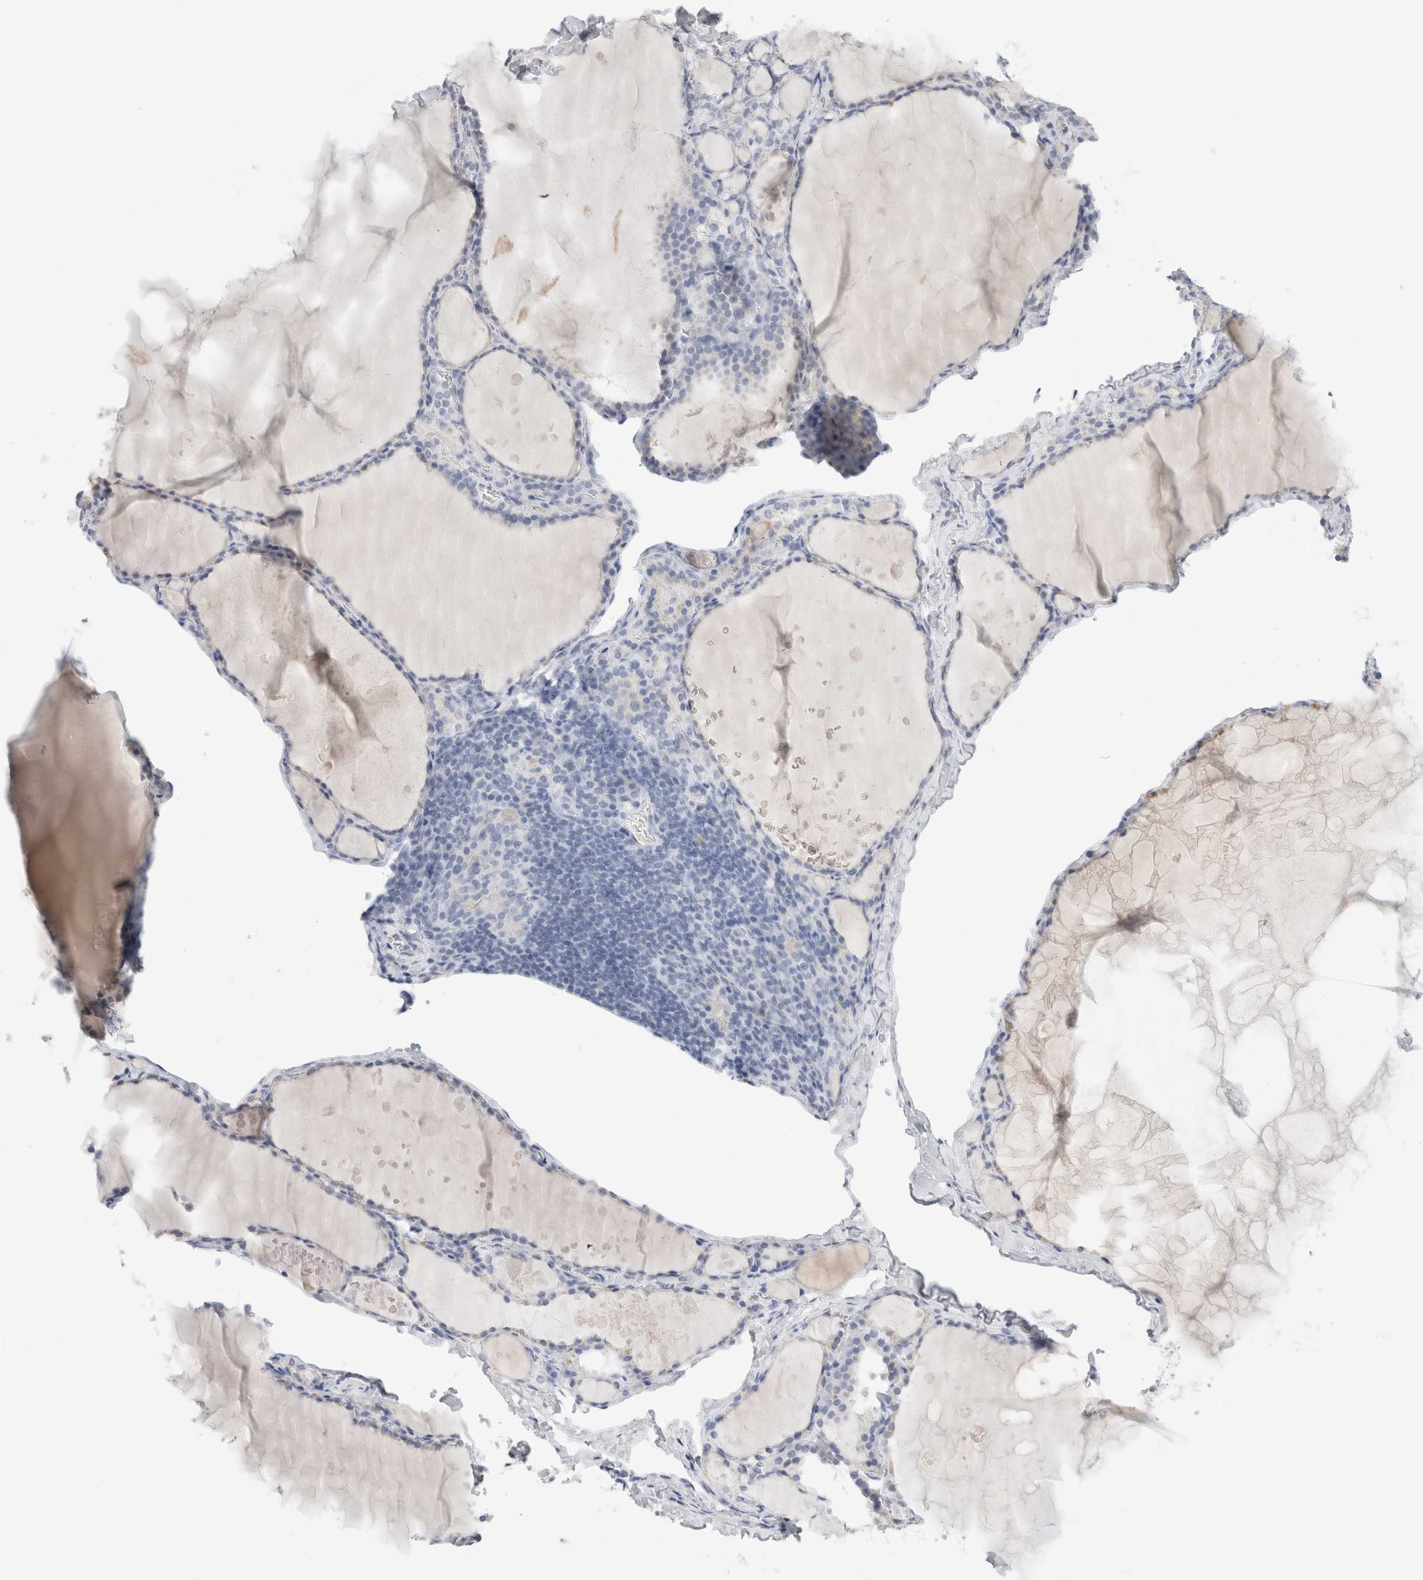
{"staining": {"intensity": "negative", "quantity": "none", "location": "none"}, "tissue": "thyroid gland", "cell_type": "Glandular cells", "image_type": "normal", "snomed": [{"axis": "morphology", "description": "Normal tissue, NOS"}, {"axis": "topography", "description": "Thyroid gland"}], "caption": "High power microscopy image of an immunohistochemistry micrograph of unremarkable thyroid gland, revealing no significant staining in glandular cells. (Immunohistochemistry (ihc), brightfield microscopy, high magnification).", "gene": "MUC15", "patient": {"sex": "male", "age": 56}}